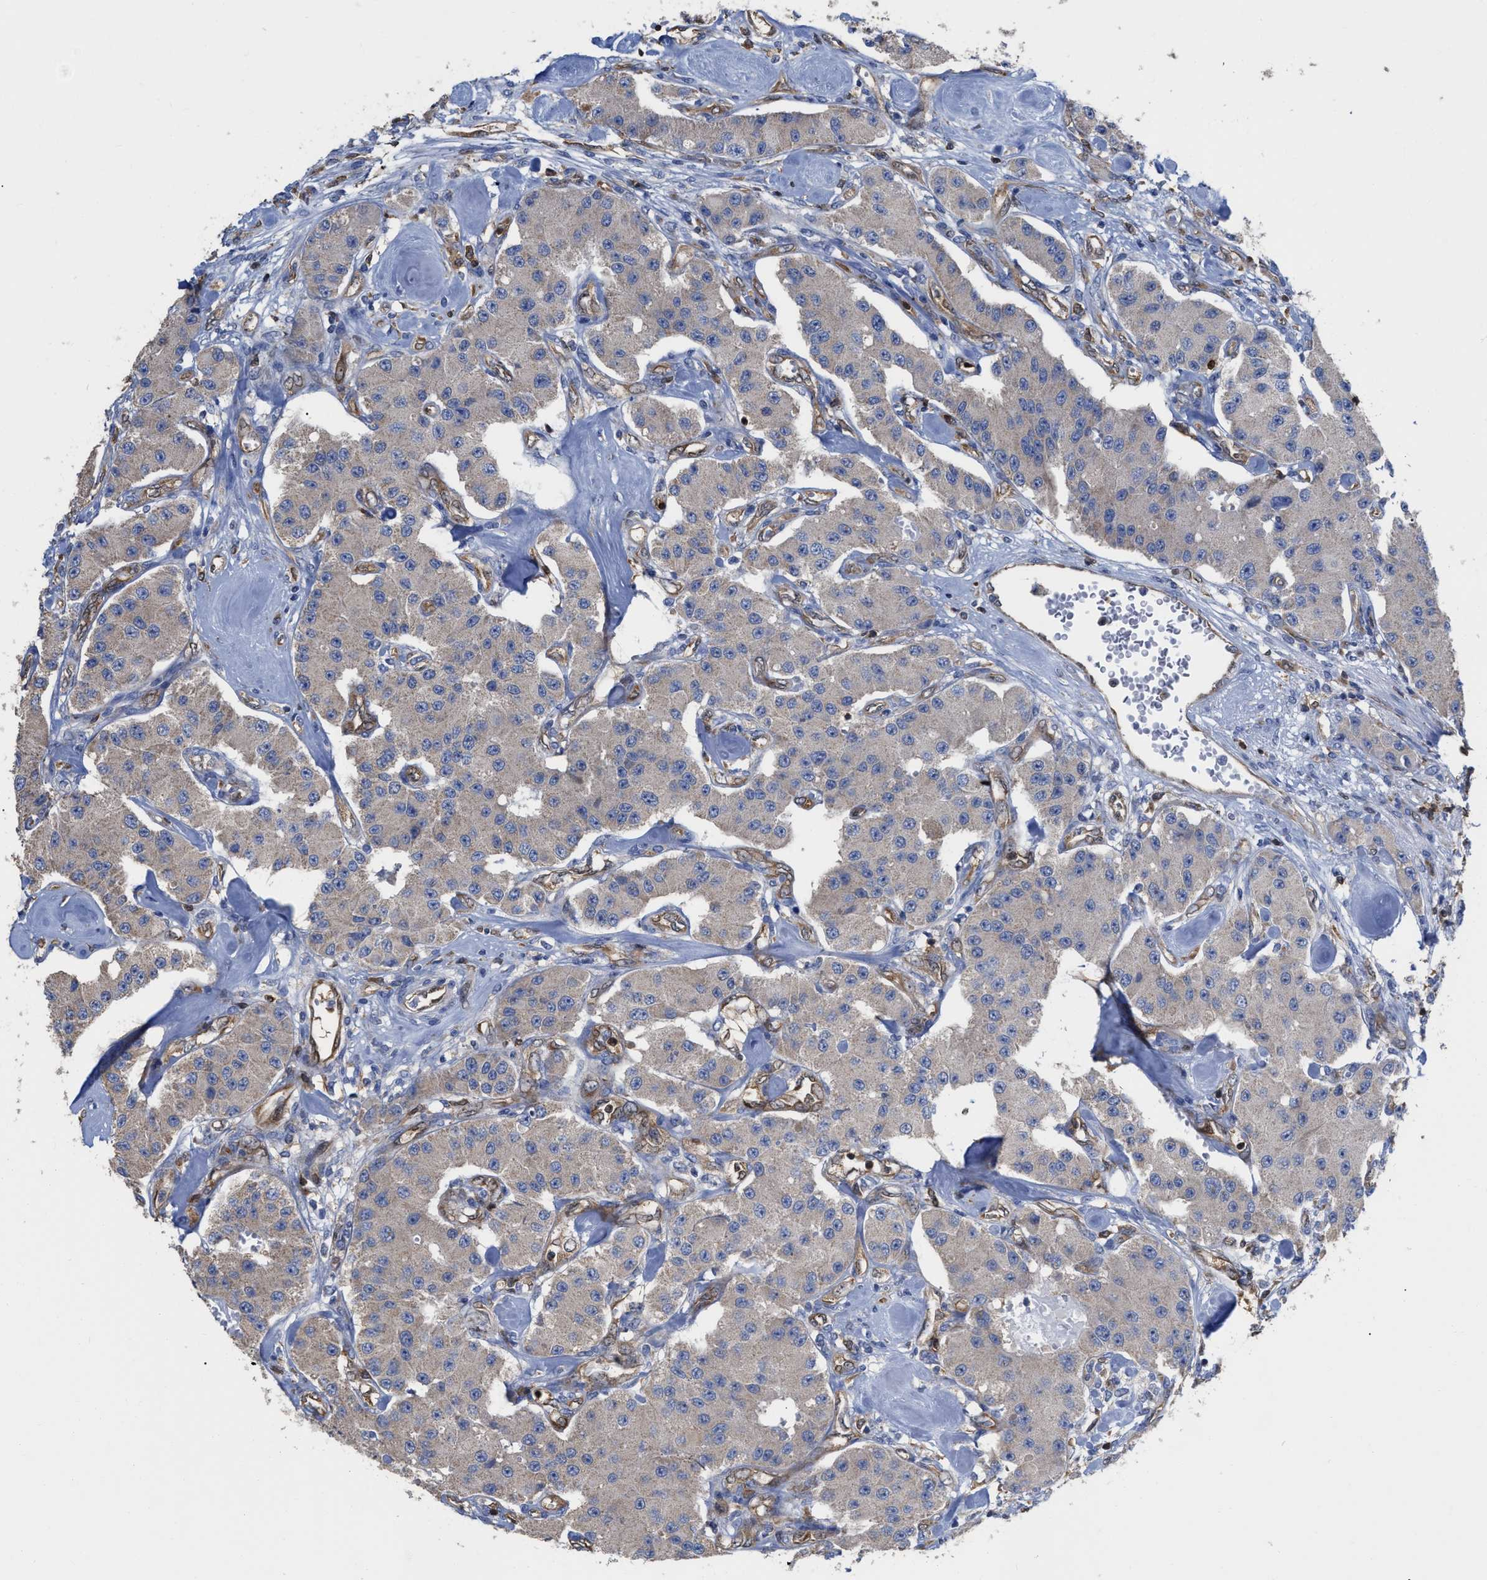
{"staining": {"intensity": "weak", "quantity": ">75%", "location": "cytoplasmic/membranous"}, "tissue": "carcinoid", "cell_type": "Tumor cells", "image_type": "cancer", "snomed": [{"axis": "morphology", "description": "Carcinoid, malignant, NOS"}, {"axis": "topography", "description": "Pancreas"}], "caption": "IHC (DAB) staining of carcinoid exhibits weak cytoplasmic/membranous protein expression in about >75% of tumor cells.", "gene": "GIMAP4", "patient": {"sex": "male", "age": 41}}